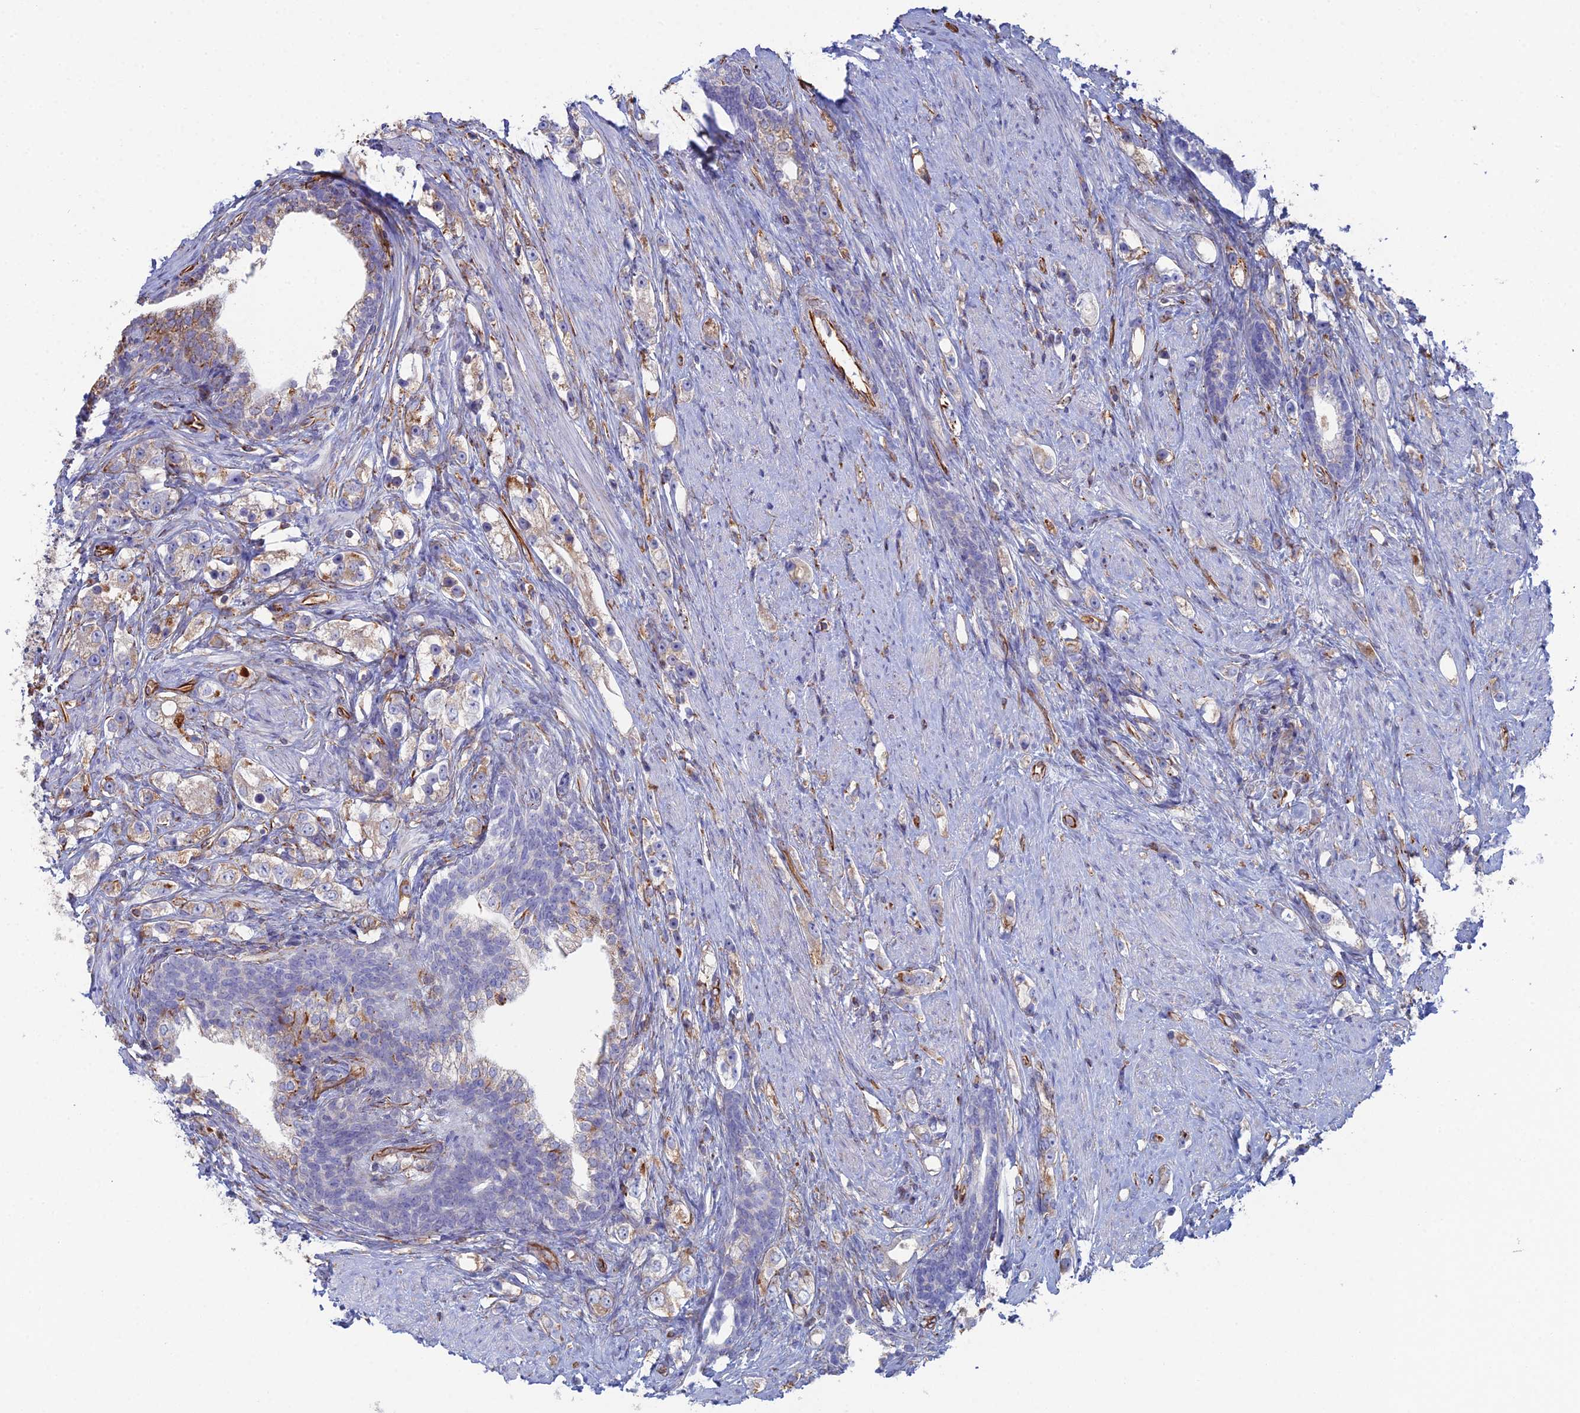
{"staining": {"intensity": "moderate", "quantity": "25%-75%", "location": "cytoplasmic/membranous"}, "tissue": "prostate cancer", "cell_type": "Tumor cells", "image_type": "cancer", "snomed": [{"axis": "morphology", "description": "Adenocarcinoma, High grade"}, {"axis": "topography", "description": "Prostate"}], "caption": "Prostate cancer stained with a protein marker displays moderate staining in tumor cells.", "gene": "CLVS2", "patient": {"sex": "male", "age": 63}}